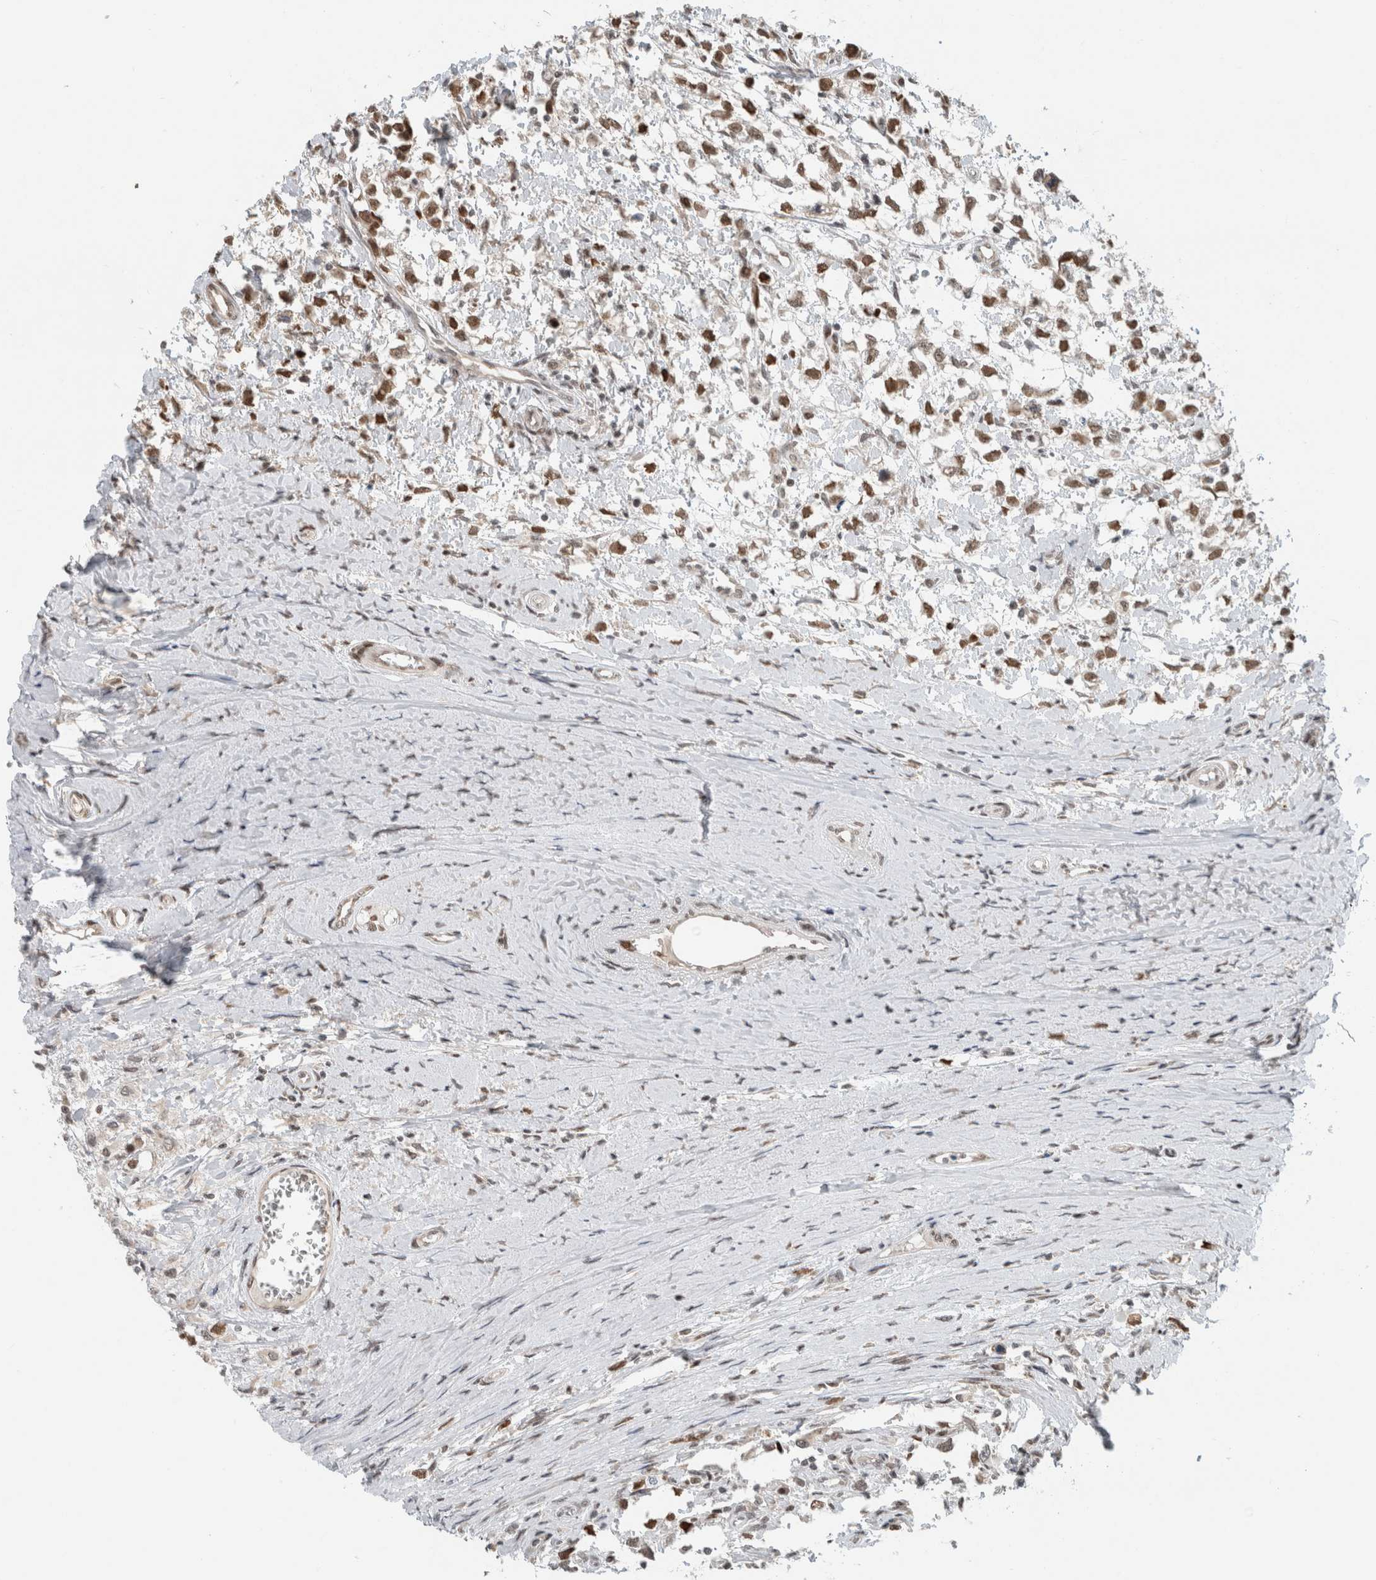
{"staining": {"intensity": "moderate", "quantity": ">75%", "location": "nuclear"}, "tissue": "testis cancer", "cell_type": "Tumor cells", "image_type": "cancer", "snomed": [{"axis": "morphology", "description": "Seminoma, NOS"}, {"axis": "morphology", "description": "Carcinoma, Embryonal, NOS"}, {"axis": "topography", "description": "Testis"}], "caption": "This image displays immunohistochemistry (IHC) staining of human testis cancer (embryonal carcinoma), with medium moderate nuclear expression in about >75% of tumor cells.", "gene": "HNRNPR", "patient": {"sex": "male", "age": 51}}